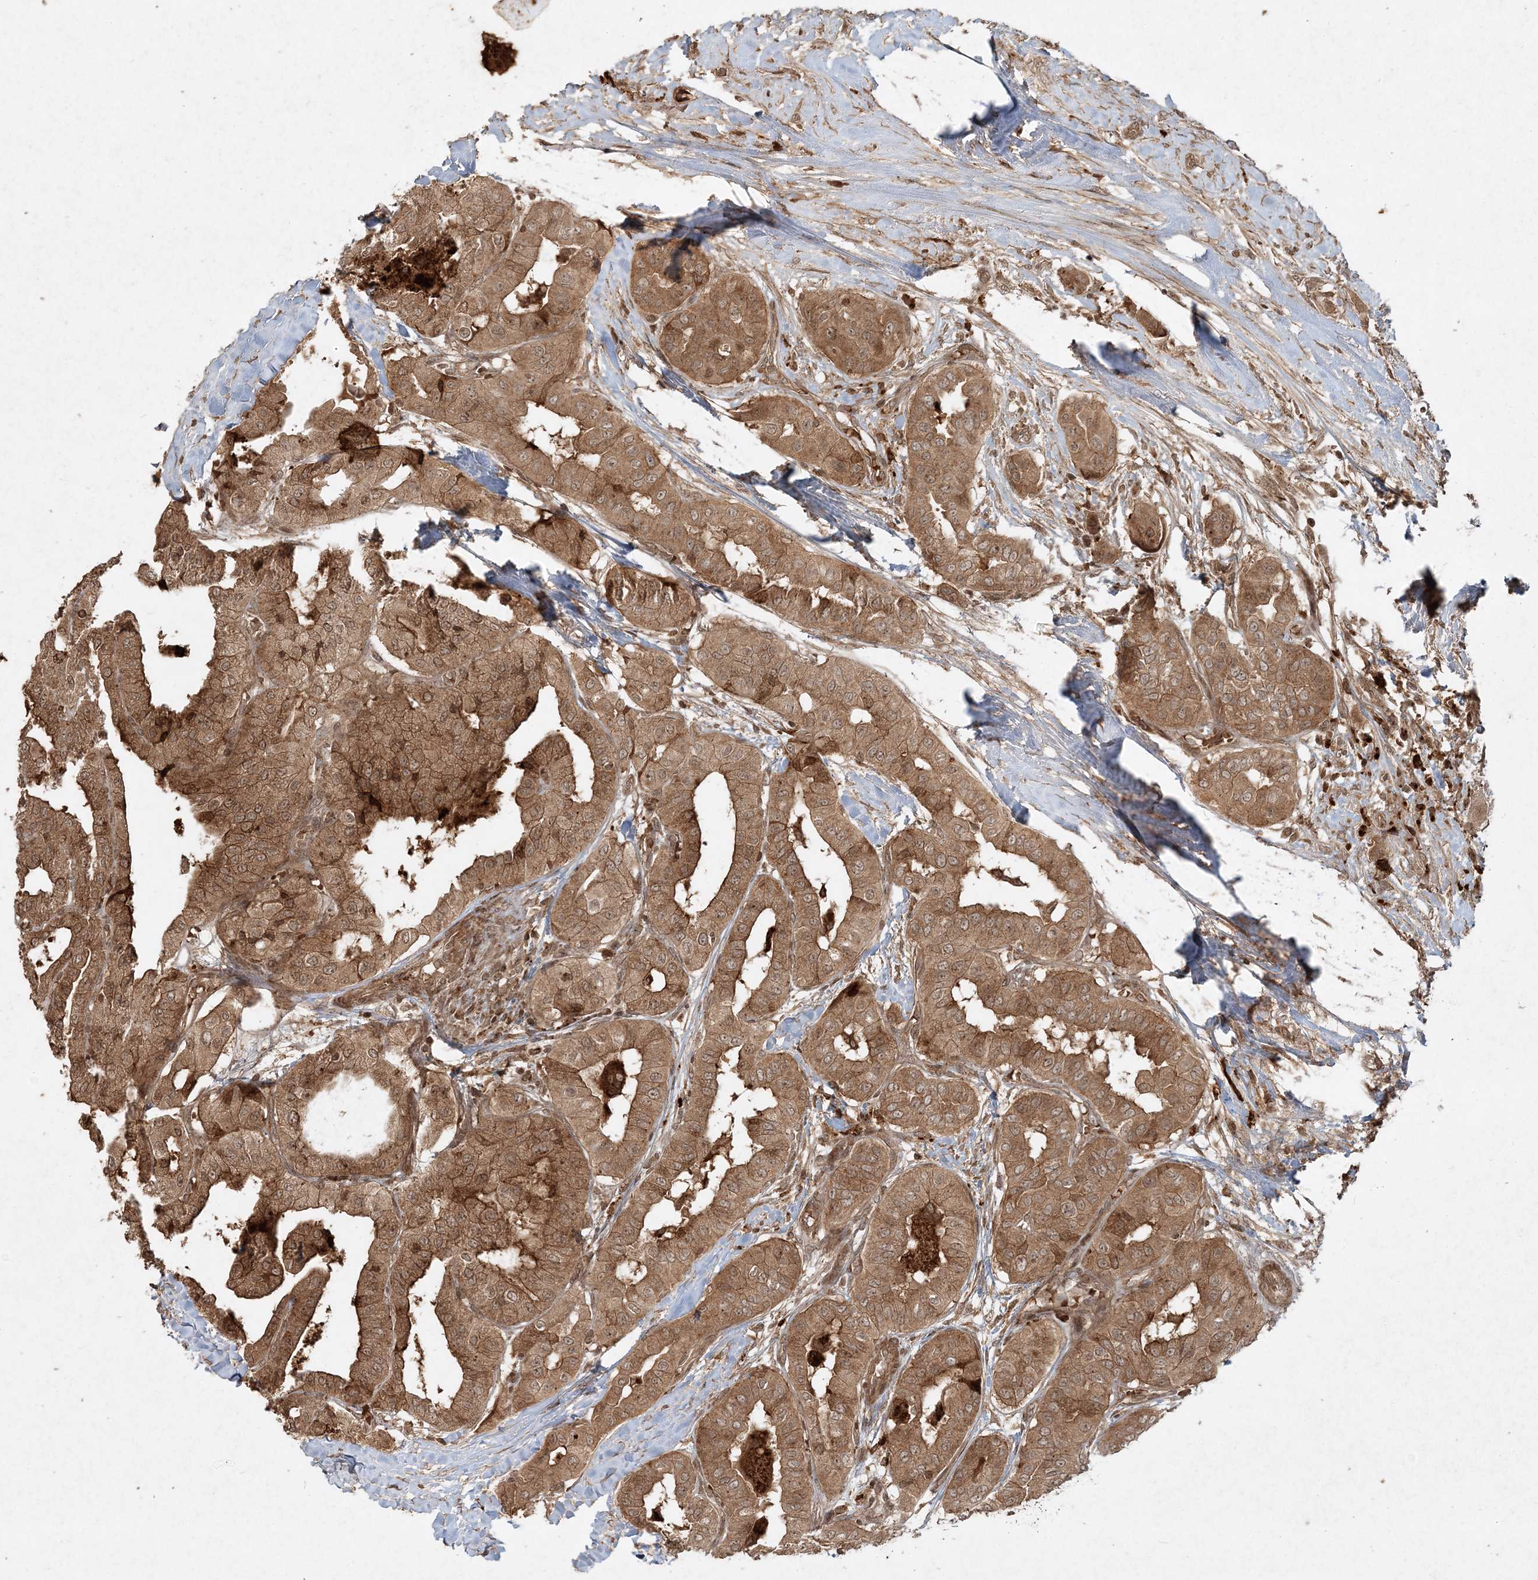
{"staining": {"intensity": "moderate", "quantity": ">75%", "location": "cytoplasmic/membranous"}, "tissue": "thyroid cancer", "cell_type": "Tumor cells", "image_type": "cancer", "snomed": [{"axis": "morphology", "description": "Papillary adenocarcinoma, NOS"}, {"axis": "topography", "description": "Thyroid gland"}], "caption": "Papillary adenocarcinoma (thyroid) stained for a protein (brown) shows moderate cytoplasmic/membranous positive positivity in approximately >75% of tumor cells.", "gene": "NARS1", "patient": {"sex": "female", "age": 59}}